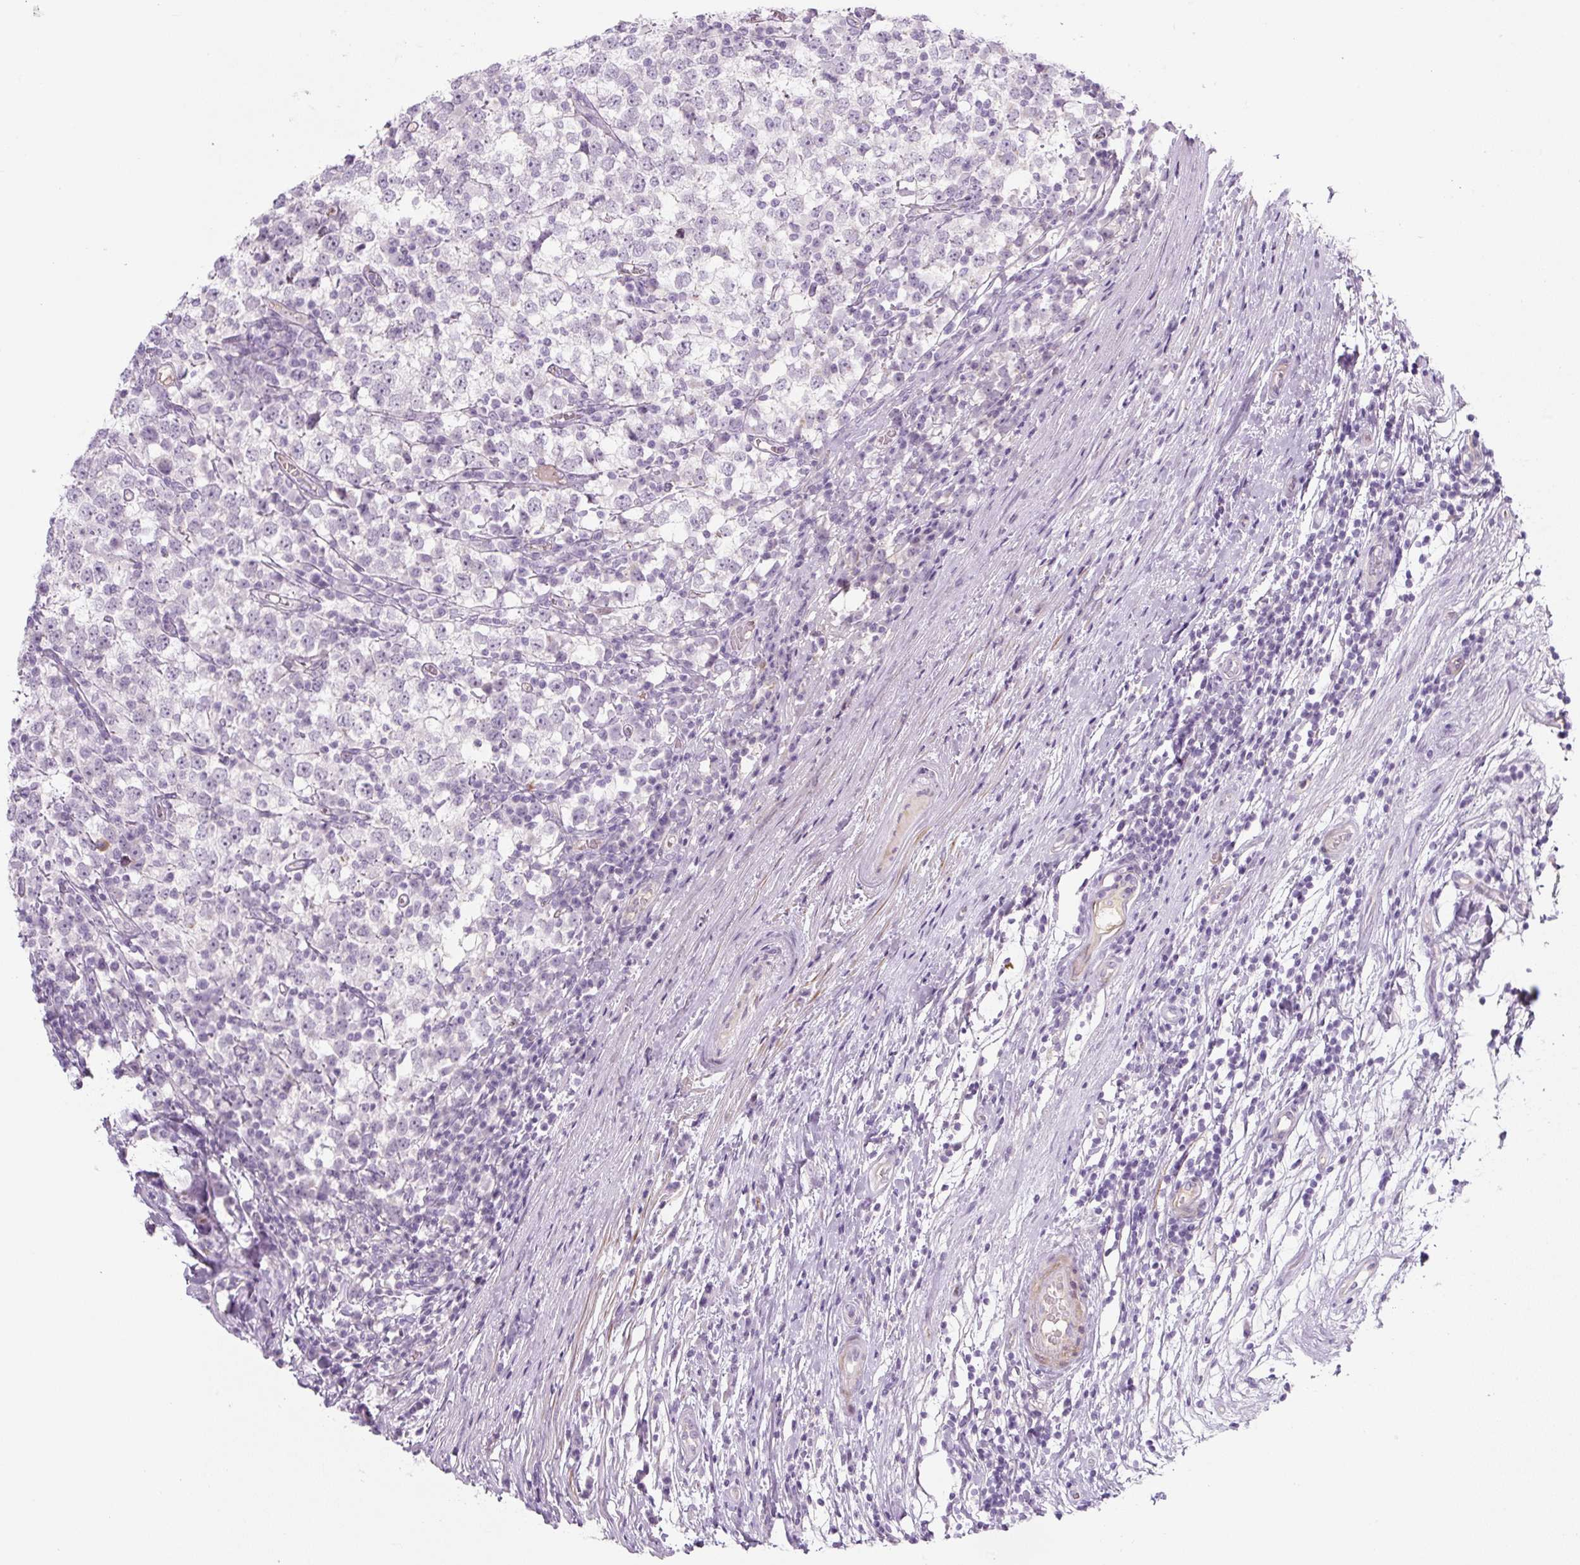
{"staining": {"intensity": "negative", "quantity": "none", "location": "none"}, "tissue": "testis cancer", "cell_type": "Tumor cells", "image_type": "cancer", "snomed": [{"axis": "morphology", "description": "Seminoma, NOS"}, {"axis": "topography", "description": "Testis"}], "caption": "DAB (3,3'-diaminobenzidine) immunohistochemical staining of testis seminoma exhibits no significant expression in tumor cells. The staining is performed using DAB brown chromogen with nuclei counter-stained in using hematoxylin.", "gene": "PRM1", "patient": {"sex": "male", "age": 65}}